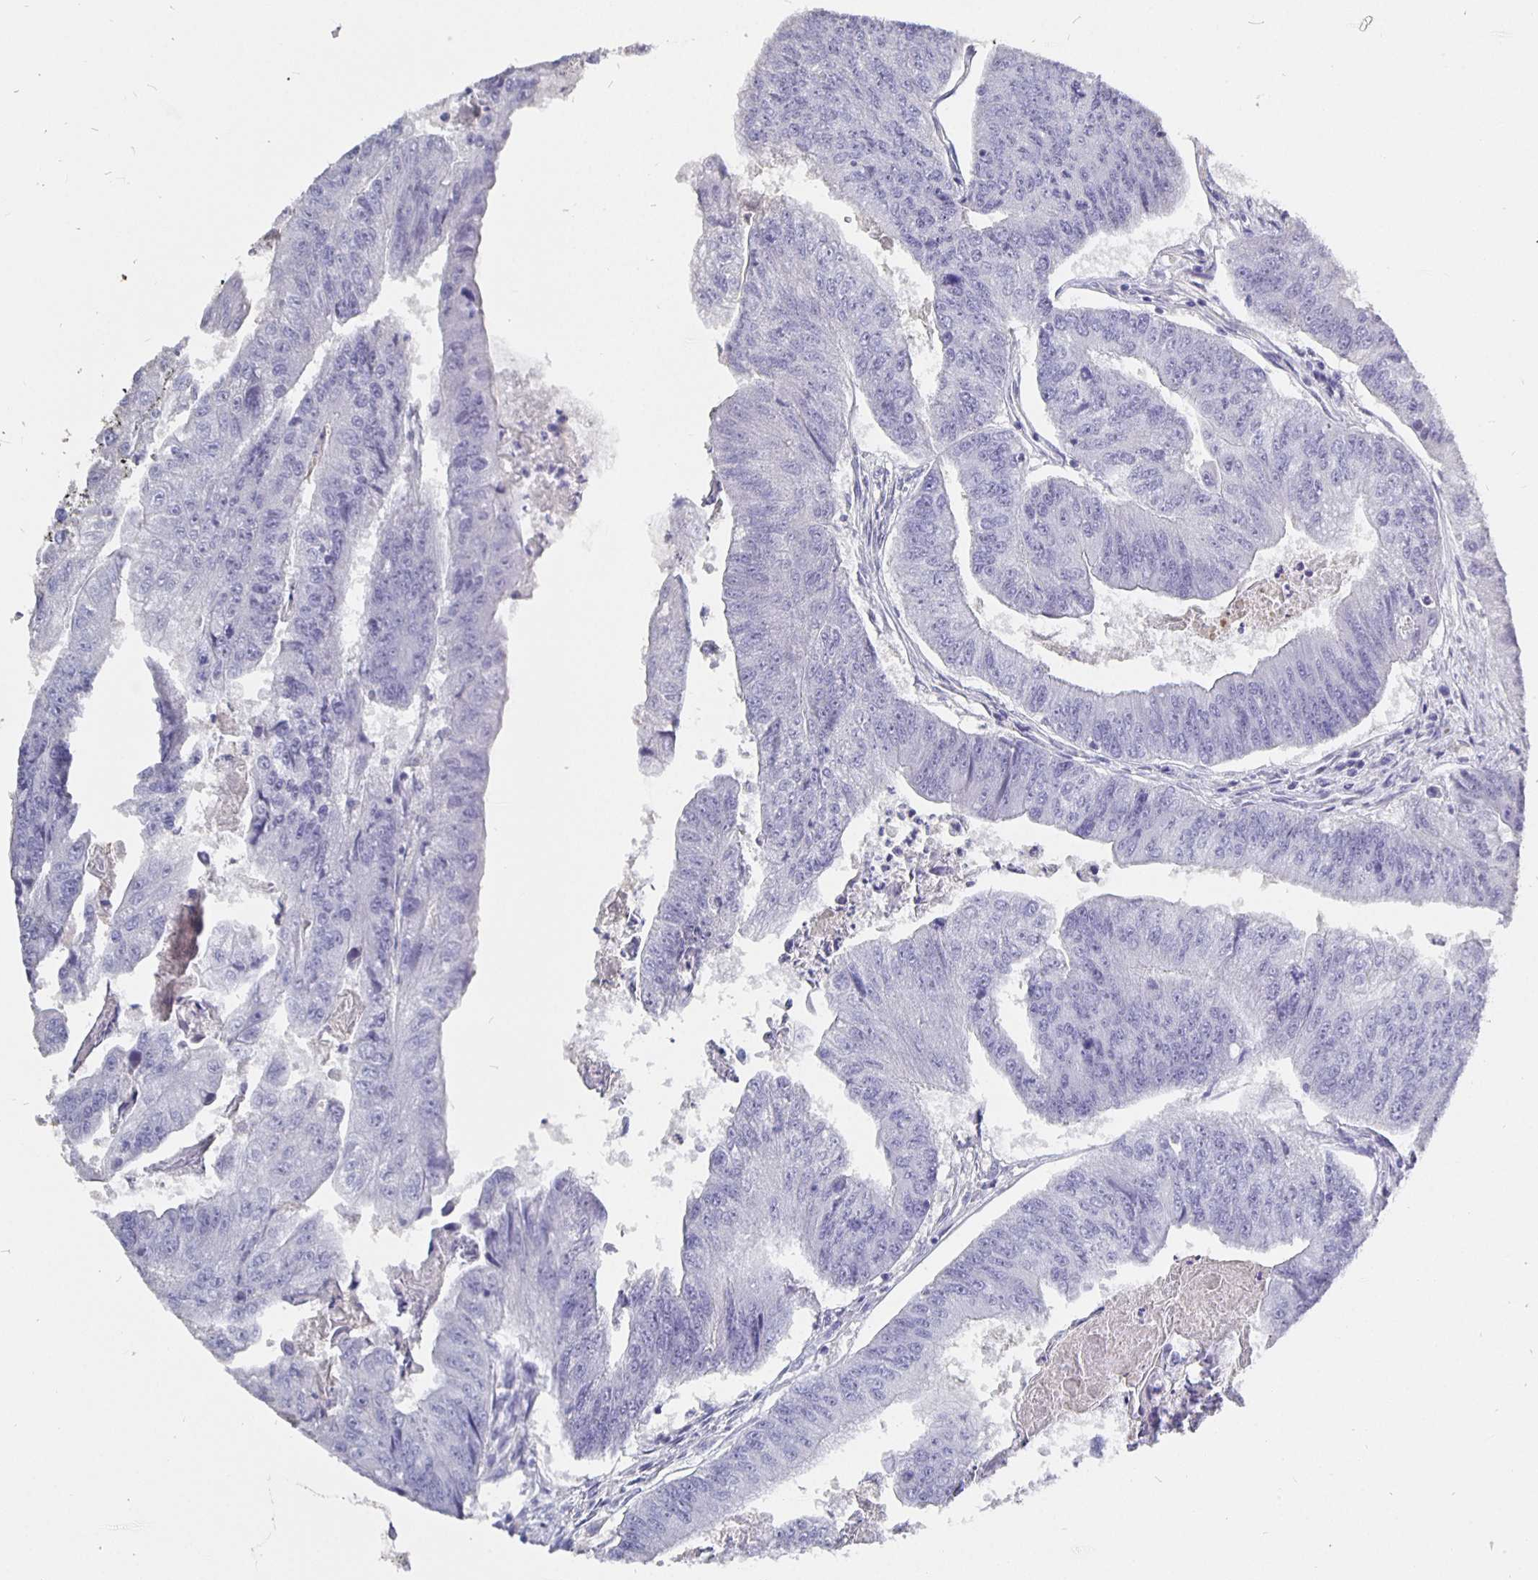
{"staining": {"intensity": "negative", "quantity": "none", "location": "none"}, "tissue": "colorectal cancer", "cell_type": "Tumor cells", "image_type": "cancer", "snomed": [{"axis": "morphology", "description": "Adenocarcinoma, NOS"}, {"axis": "topography", "description": "Colon"}], "caption": "This is a micrograph of immunohistochemistry (IHC) staining of colorectal adenocarcinoma, which shows no positivity in tumor cells.", "gene": "CFAP74", "patient": {"sex": "female", "age": 67}}